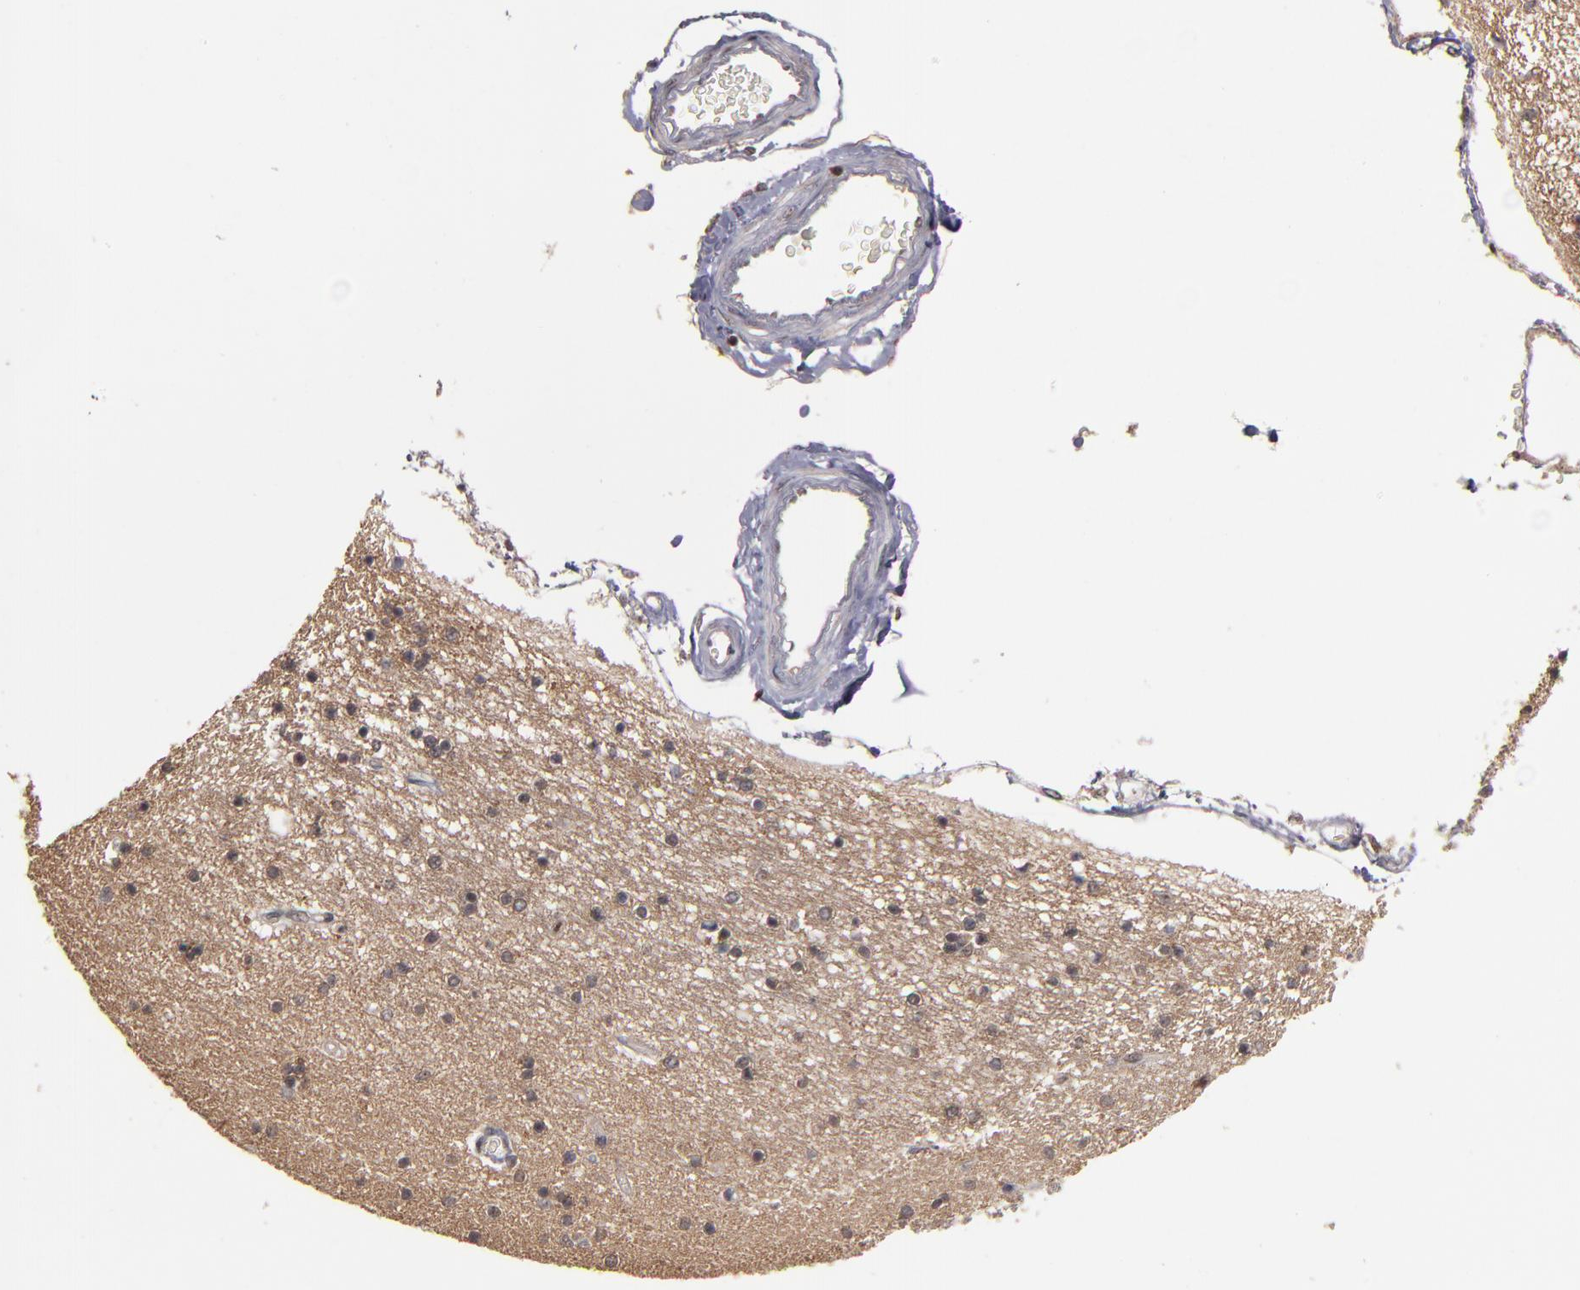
{"staining": {"intensity": "negative", "quantity": "none", "location": "none"}, "tissue": "hippocampus", "cell_type": "Glial cells", "image_type": "normal", "snomed": [{"axis": "morphology", "description": "Normal tissue, NOS"}, {"axis": "topography", "description": "Hippocampus"}], "caption": "IHC image of normal human hippocampus stained for a protein (brown), which reveals no expression in glial cells. (DAB (3,3'-diaminobenzidine) immunohistochemistry (IHC) visualized using brightfield microscopy, high magnification).", "gene": "KDM6A", "patient": {"sex": "female", "age": 54}}